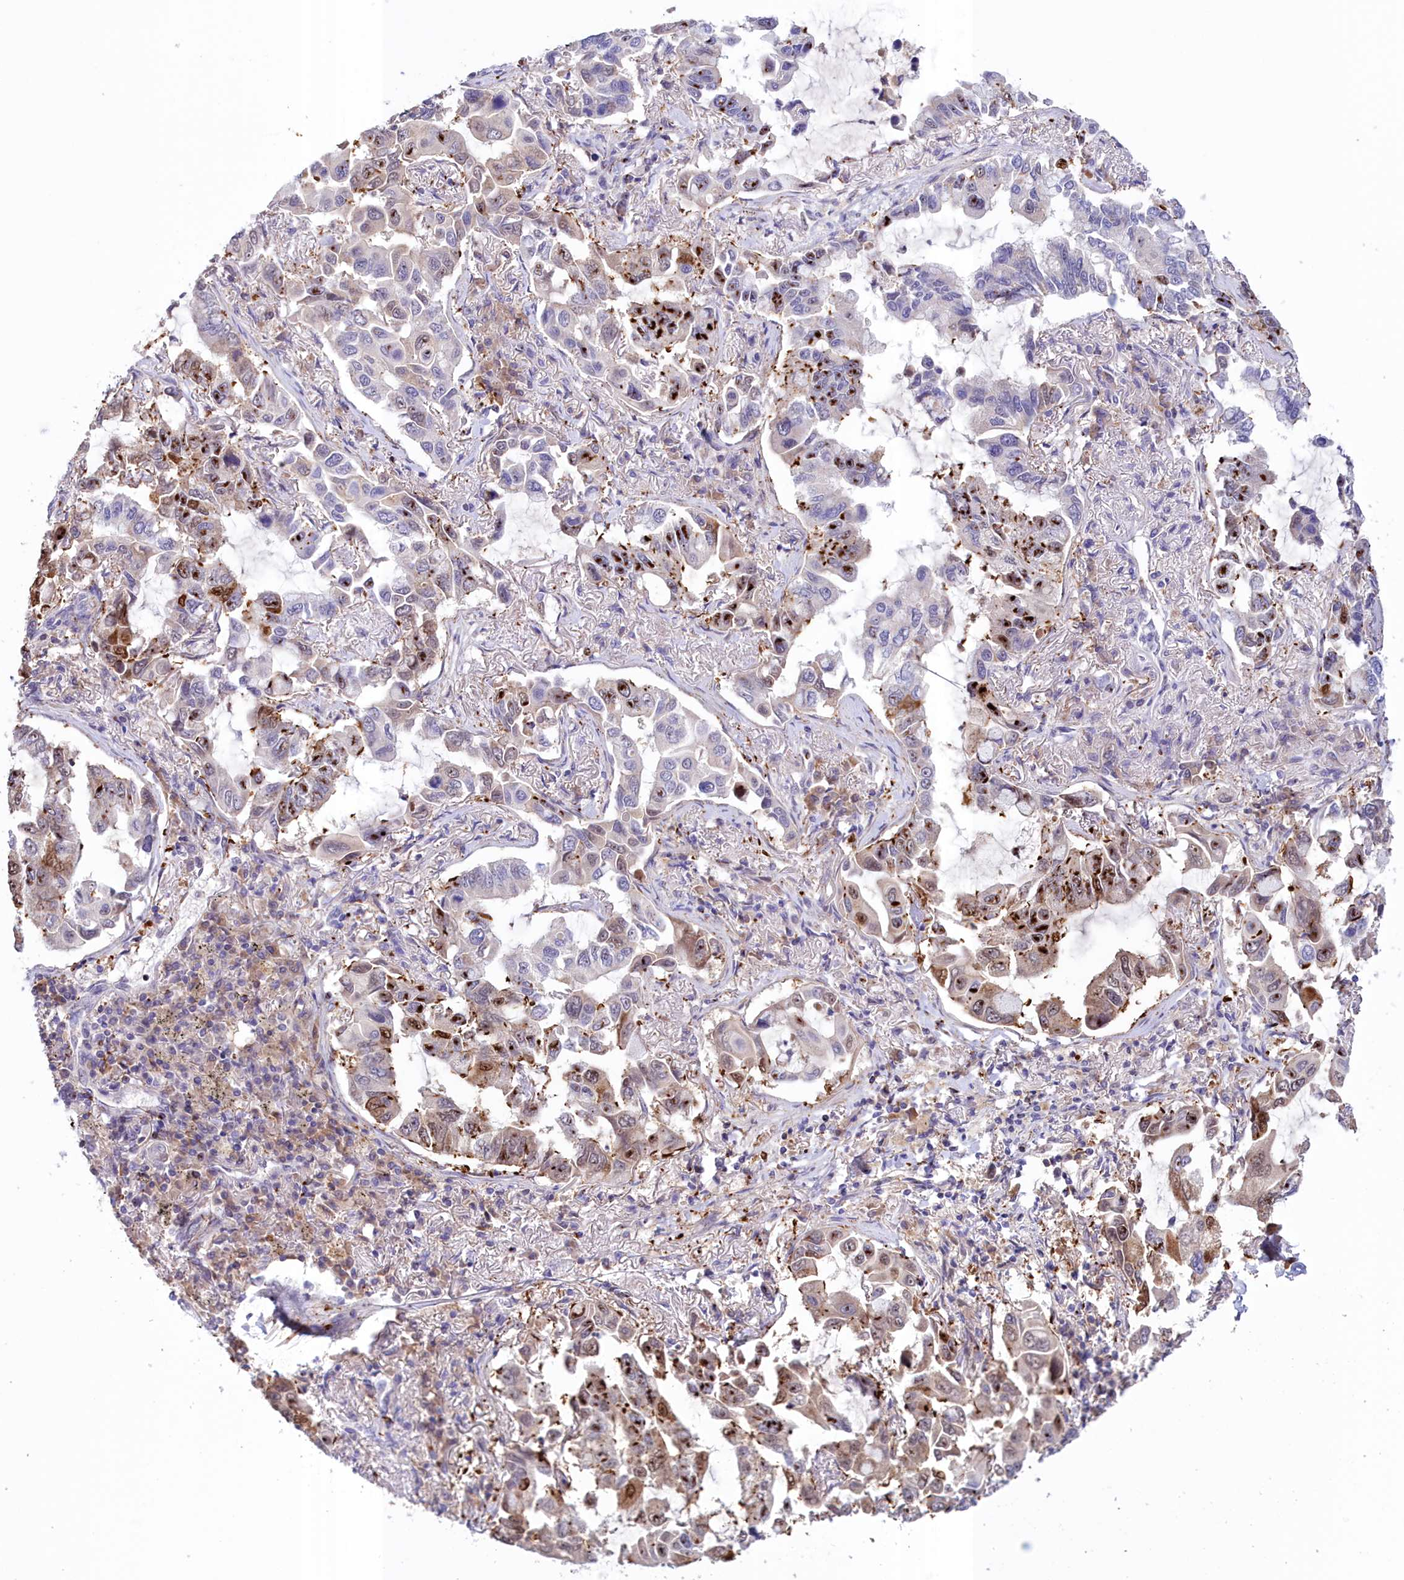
{"staining": {"intensity": "strong", "quantity": "25%-75%", "location": "cytoplasmic/membranous,nuclear"}, "tissue": "lung cancer", "cell_type": "Tumor cells", "image_type": "cancer", "snomed": [{"axis": "morphology", "description": "Adenocarcinoma, NOS"}, {"axis": "topography", "description": "Lung"}], "caption": "The histopathology image displays staining of lung adenocarcinoma, revealing strong cytoplasmic/membranous and nuclear protein positivity (brown color) within tumor cells.", "gene": "NEURL4", "patient": {"sex": "male", "age": 64}}